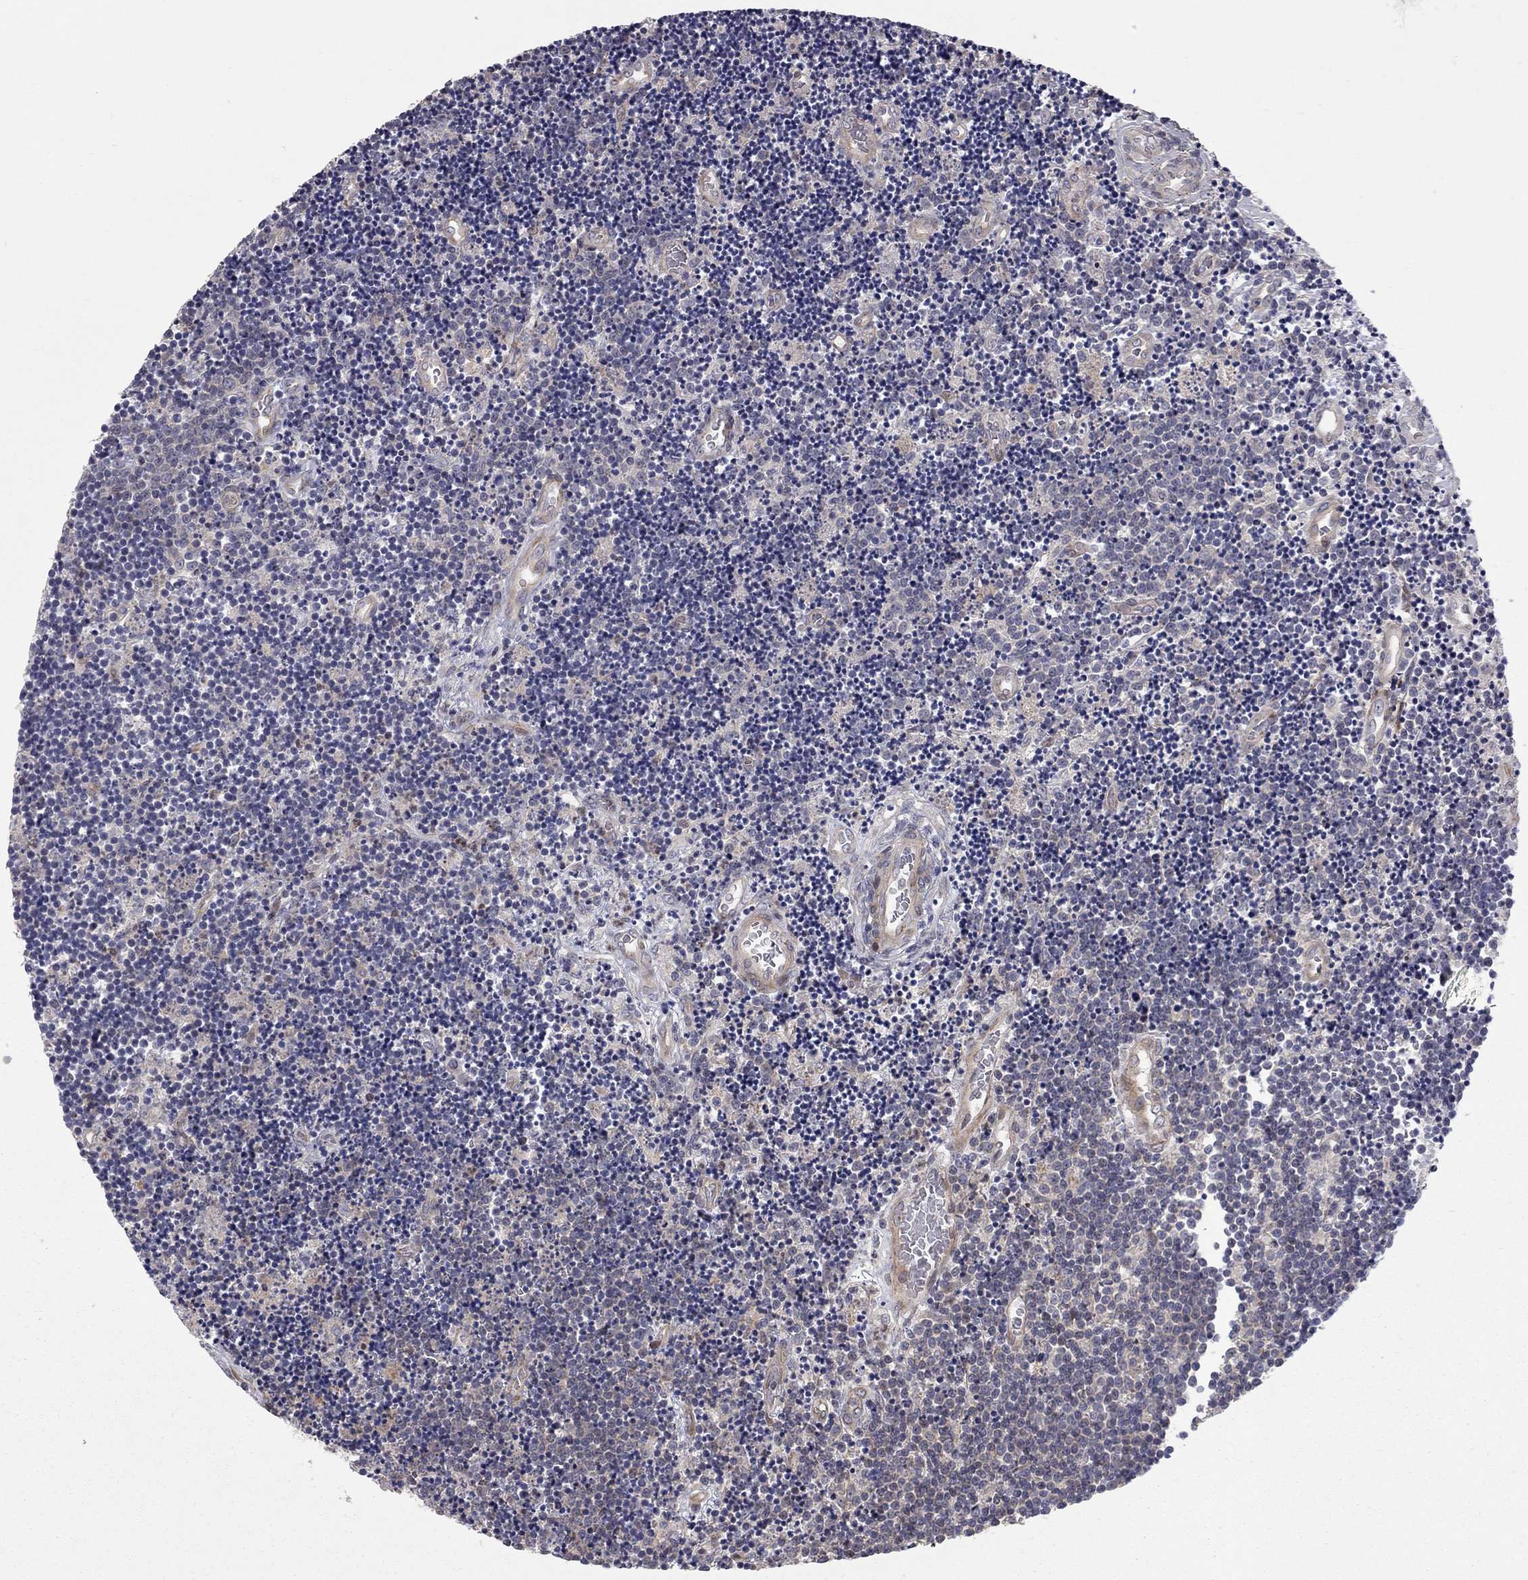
{"staining": {"intensity": "weak", "quantity": "25%-75%", "location": "cytoplasmic/membranous"}, "tissue": "lymphoma", "cell_type": "Tumor cells", "image_type": "cancer", "snomed": [{"axis": "morphology", "description": "Malignant lymphoma, non-Hodgkin's type, Low grade"}, {"axis": "topography", "description": "Brain"}], "caption": "Immunohistochemical staining of lymphoma displays weak cytoplasmic/membranous protein staining in approximately 25%-75% of tumor cells. The protein of interest is stained brown, and the nuclei are stained in blue (DAB IHC with brightfield microscopy, high magnification).", "gene": "DUSP7", "patient": {"sex": "female", "age": 66}}